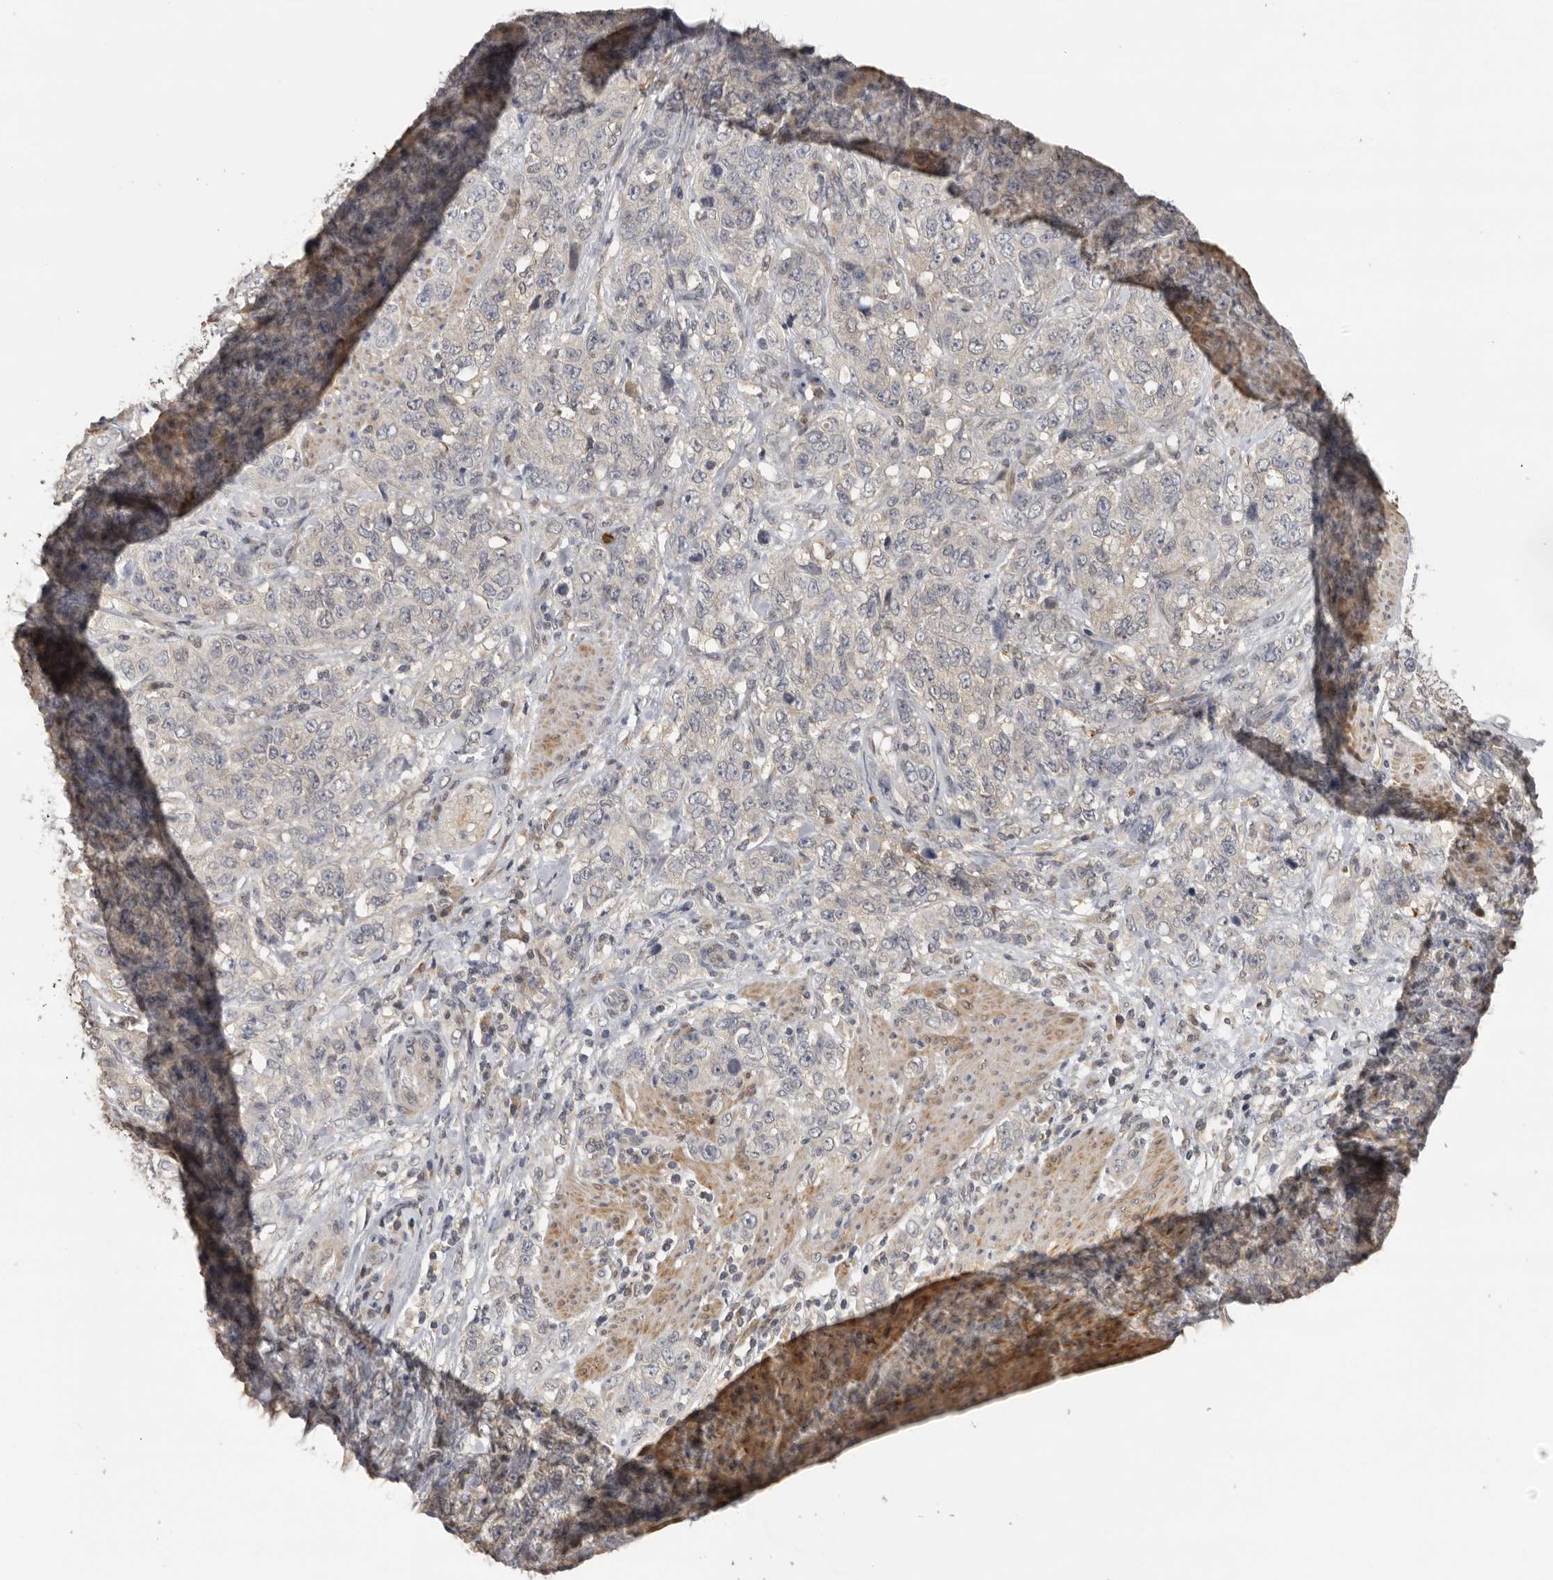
{"staining": {"intensity": "negative", "quantity": "none", "location": "none"}, "tissue": "stomach cancer", "cell_type": "Tumor cells", "image_type": "cancer", "snomed": [{"axis": "morphology", "description": "Adenocarcinoma, NOS"}, {"axis": "topography", "description": "Stomach"}], "caption": "Tumor cells are negative for protein expression in human stomach adenocarcinoma.", "gene": "KIF2B", "patient": {"sex": "male", "age": 48}}